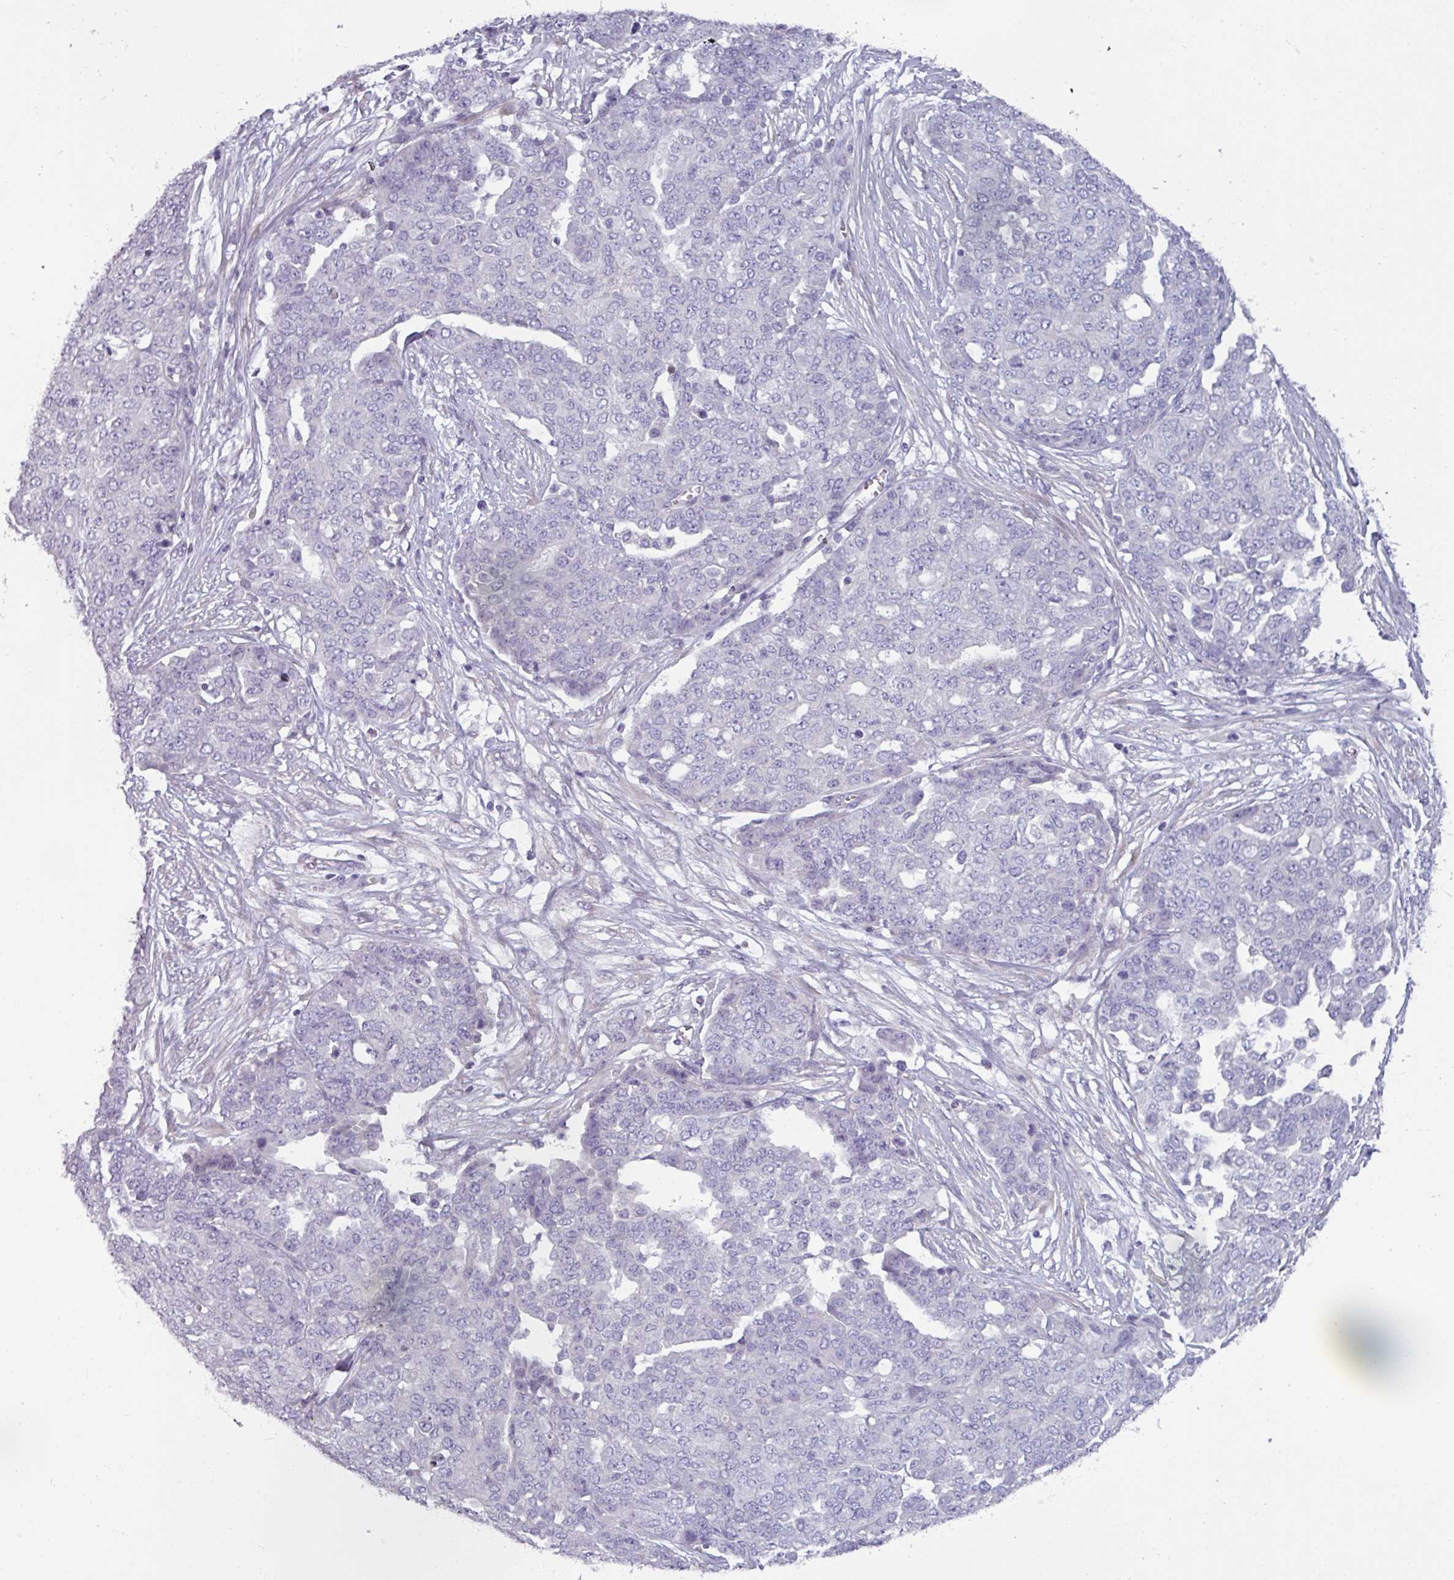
{"staining": {"intensity": "negative", "quantity": "none", "location": "none"}, "tissue": "ovarian cancer", "cell_type": "Tumor cells", "image_type": "cancer", "snomed": [{"axis": "morphology", "description": "Cystadenocarcinoma, serous, NOS"}, {"axis": "topography", "description": "Soft tissue"}, {"axis": "topography", "description": "Ovary"}], "caption": "This is an immunohistochemistry (IHC) histopathology image of human ovarian cancer (serous cystadenocarcinoma). There is no expression in tumor cells.", "gene": "SMIM11", "patient": {"sex": "female", "age": 57}}